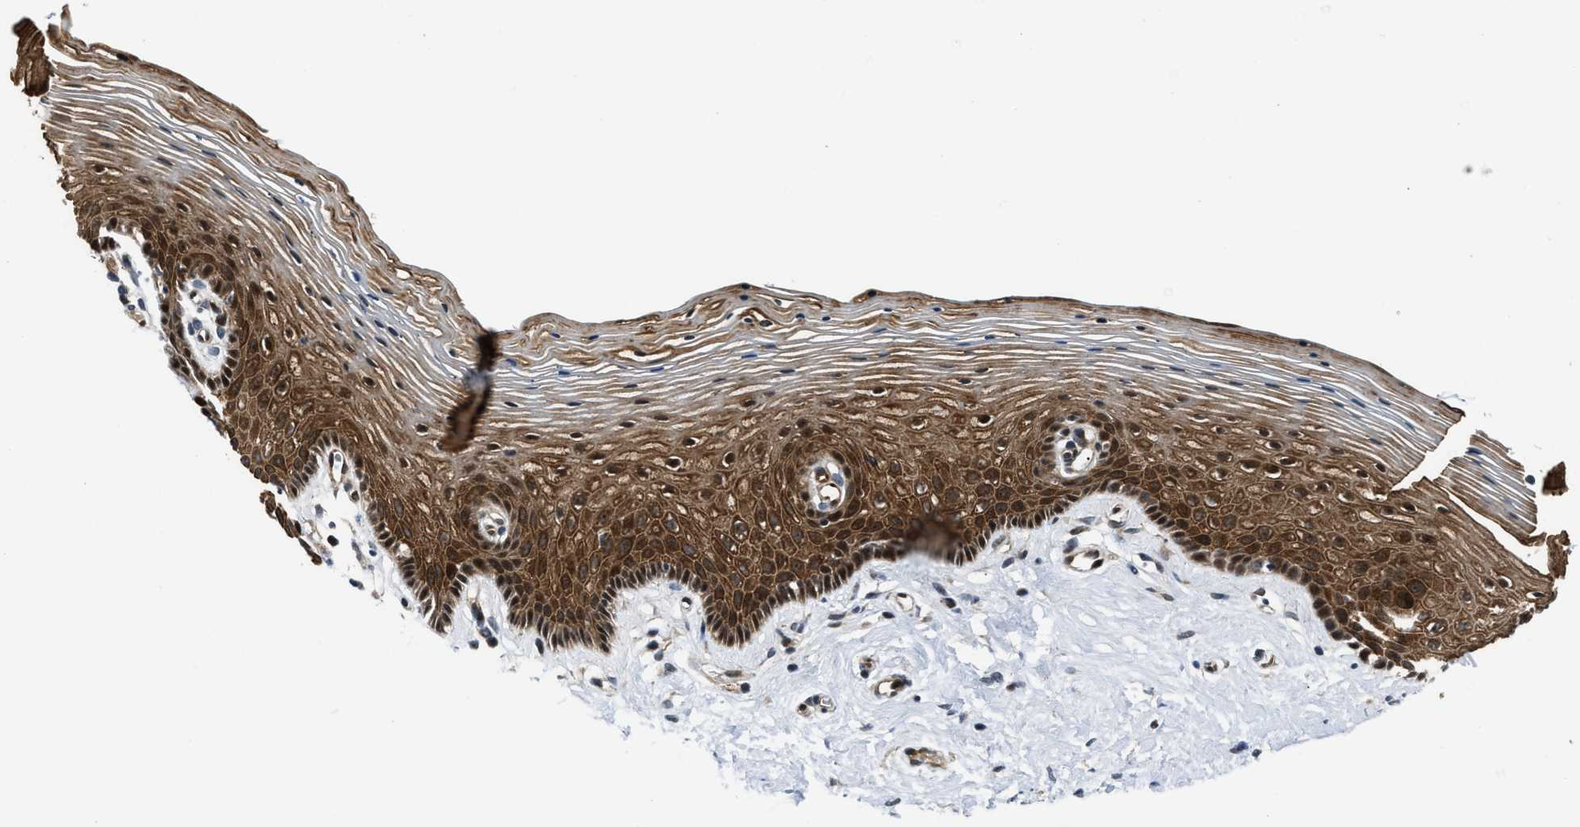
{"staining": {"intensity": "strong", "quantity": ">75%", "location": "cytoplasmic/membranous,nuclear"}, "tissue": "vagina", "cell_type": "Squamous epithelial cells", "image_type": "normal", "snomed": [{"axis": "morphology", "description": "Normal tissue, NOS"}, {"axis": "topography", "description": "Vagina"}], "caption": "Immunohistochemistry staining of benign vagina, which displays high levels of strong cytoplasmic/membranous,nuclear staining in about >75% of squamous epithelial cells indicating strong cytoplasmic/membranous,nuclear protein positivity. The staining was performed using DAB (3,3'-diaminobenzidine) (brown) for protein detection and nuclei were counterstained in hematoxylin (blue).", "gene": "ALDH3A2", "patient": {"sex": "female", "age": 32}}